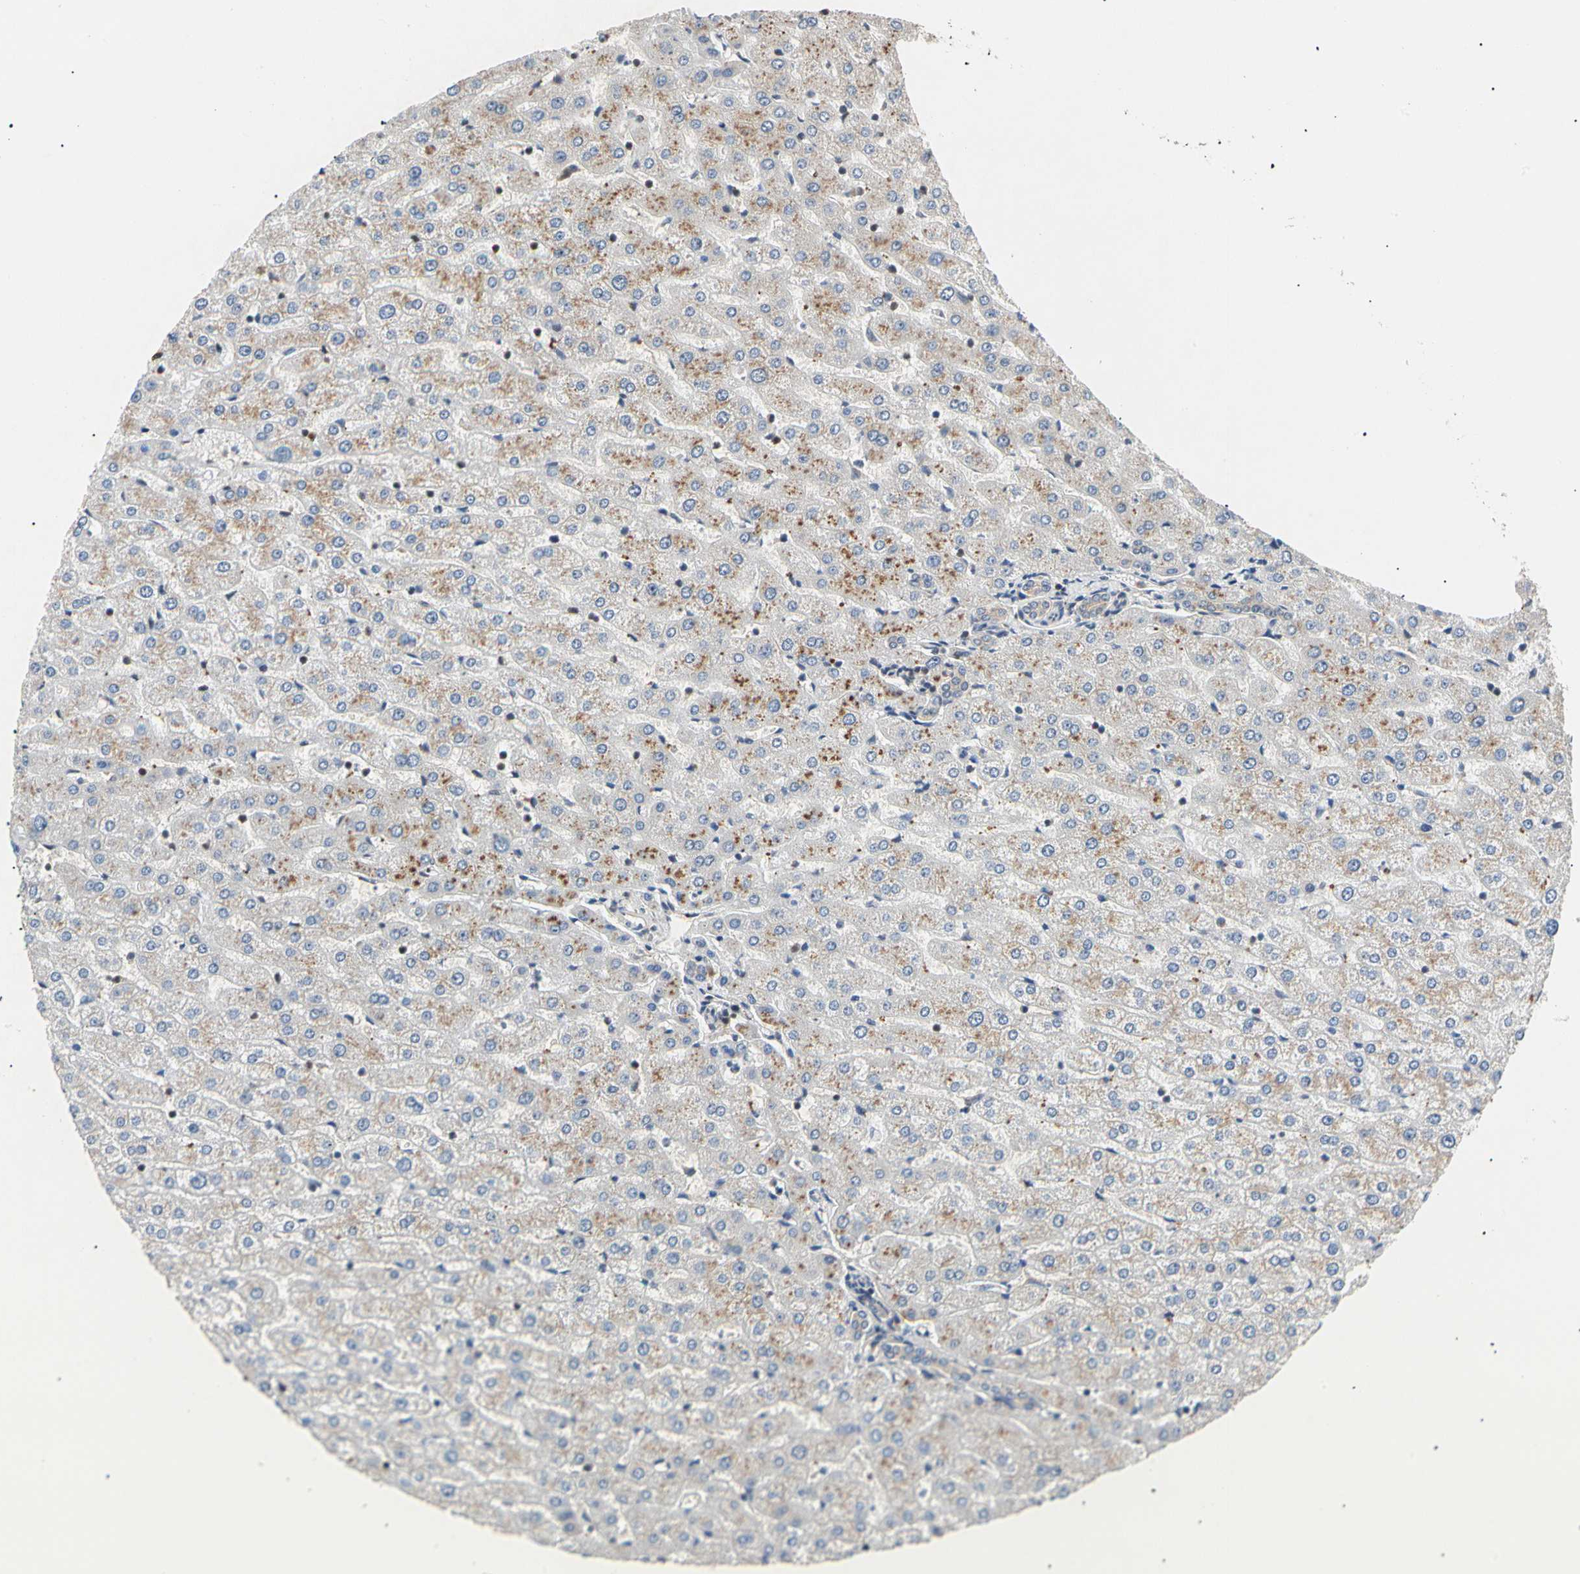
{"staining": {"intensity": "weak", "quantity": ">75%", "location": "cytoplasmic/membranous"}, "tissue": "liver", "cell_type": "Cholangiocytes", "image_type": "normal", "snomed": [{"axis": "morphology", "description": "Normal tissue, NOS"}, {"axis": "morphology", "description": "Fibrosis, NOS"}, {"axis": "topography", "description": "Liver"}], "caption": "Immunohistochemistry staining of benign liver, which shows low levels of weak cytoplasmic/membranous positivity in about >75% of cholangiocytes indicating weak cytoplasmic/membranous protein expression. The staining was performed using DAB (brown) for protein detection and nuclei were counterstained in hematoxylin (blue).", "gene": "EIF1AX", "patient": {"sex": "female", "age": 29}}